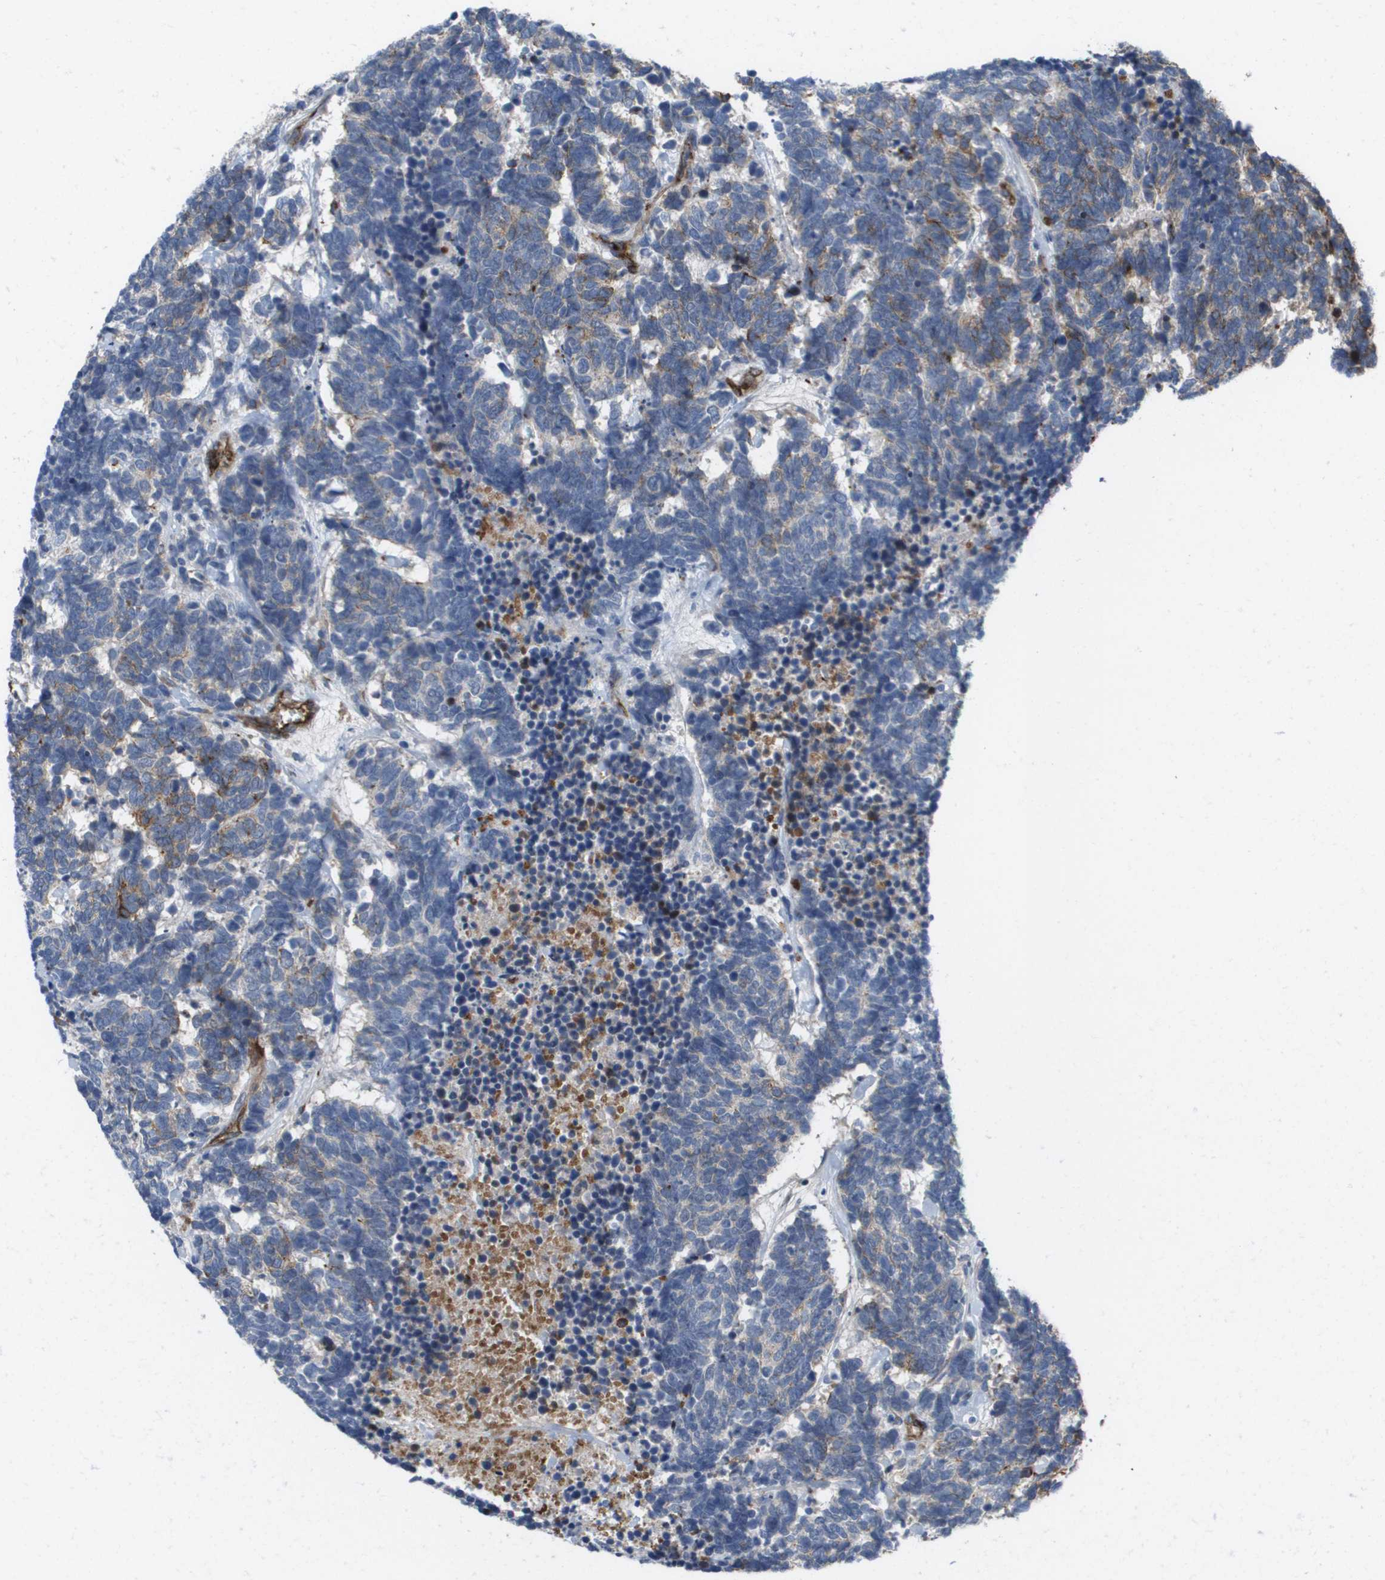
{"staining": {"intensity": "moderate", "quantity": "<25%", "location": "cytoplasmic/membranous"}, "tissue": "carcinoid", "cell_type": "Tumor cells", "image_type": "cancer", "snomed": [{"axis": "morphology", "description": "Carcinoma, NOS"}, {"axis": "morphology", "description": "Carcinoid, malignant, NOS"}, {"axis": "topography", "description": "Urinary bladder"}], "caption": "Human carcinoid stained with a brown dye shows moderate cytoplasmic/membranous positive positivity in about <25% of tumor cells.", "gene": "ANGPT2", "patient": {"sex": "male", "age": 57}}